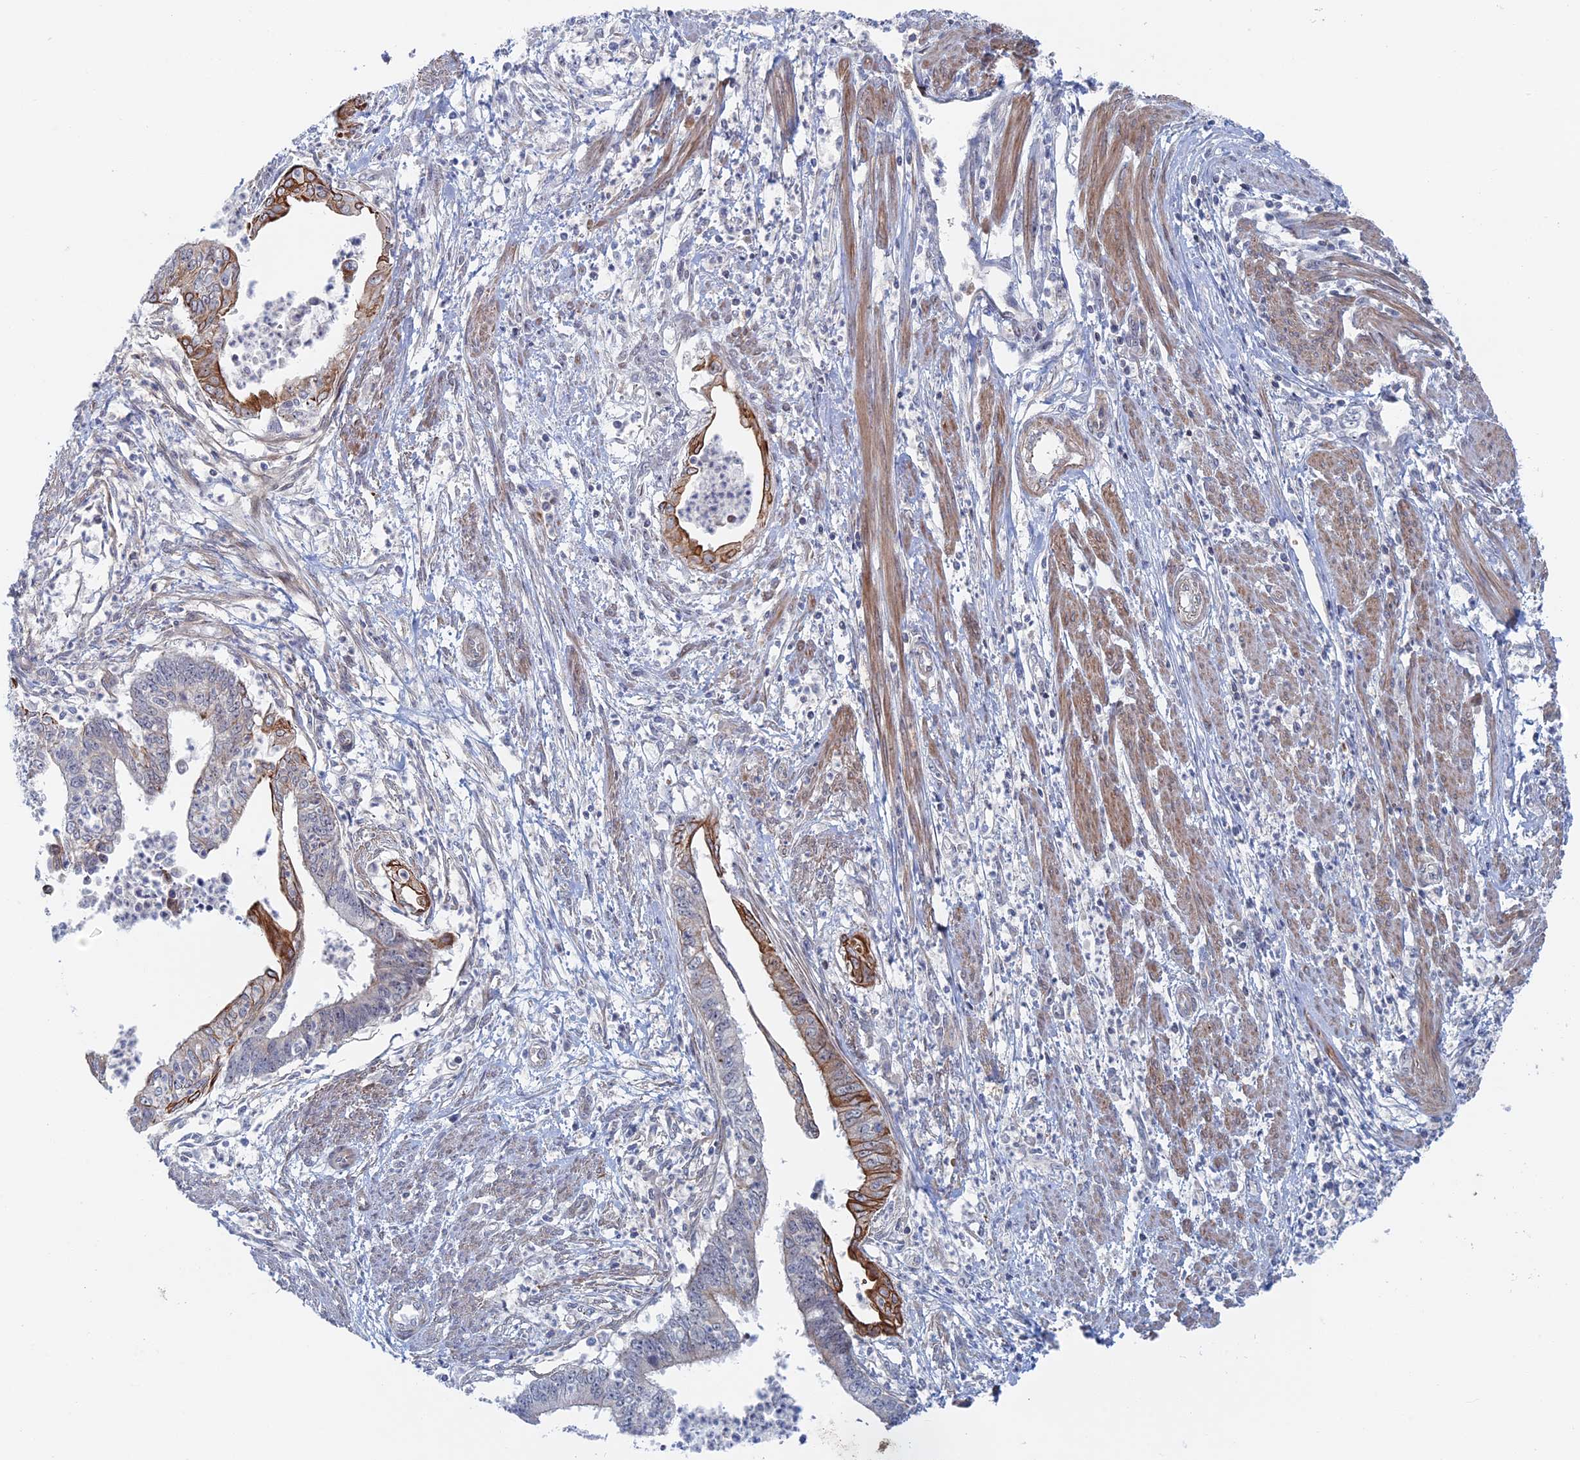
{"staining": {"intensity": "moderate", "quantity": "25%-75%", "location": "cytoplasmic/membranous"}, "tissue": "endometrial cancer", "cell_type": "Tumor cells", "image_type": "cancer", "snomed": [{"axis": "morphology", "description": "Adenocarcinoma, NOS"}, {"axis": "topography", "description": "Endometrium"}], "caption": "Human endometrial cancer stained with a protein marker exhibits moderate staining in tumor cells.", "gene": "IL7", "patient": {"sex": "female", "age": 73}}